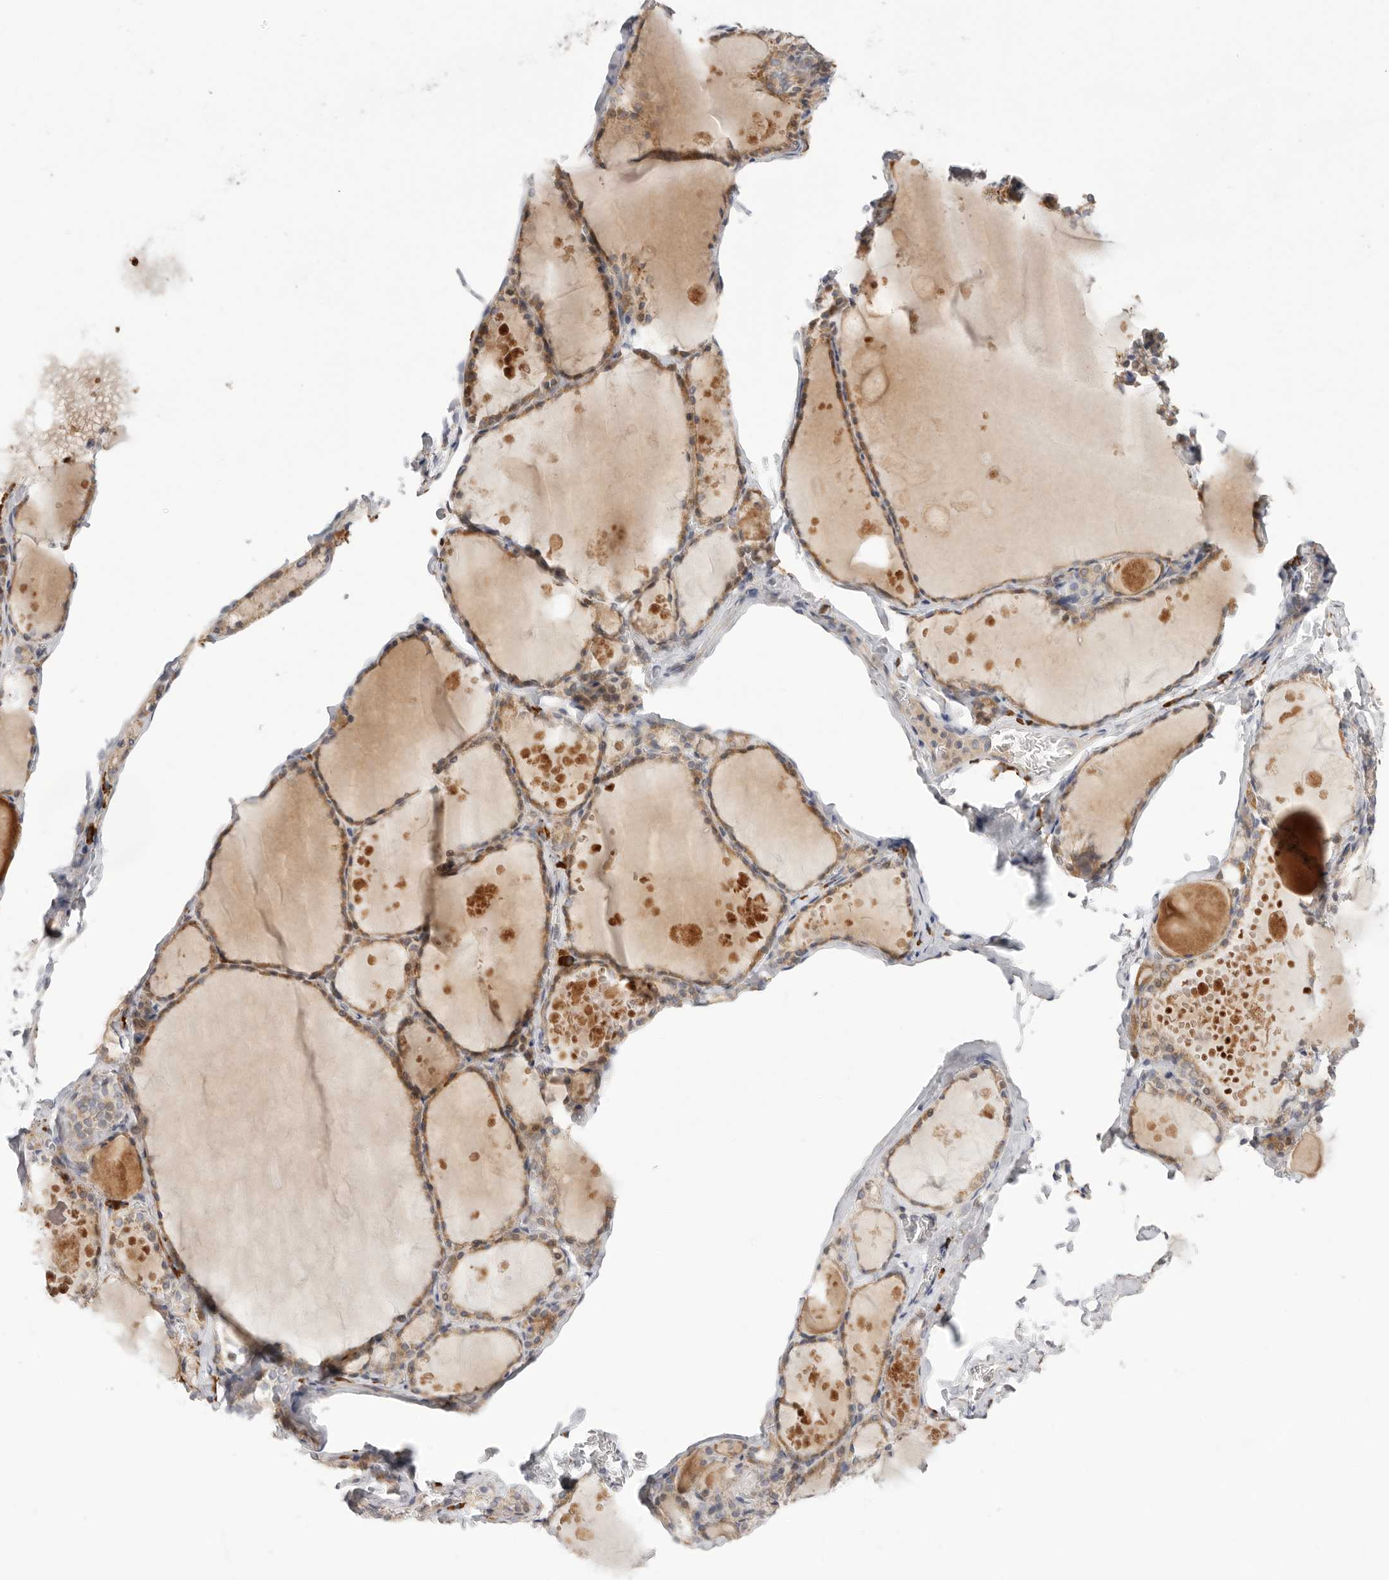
{"staining": {"intensity": "moderate", "quantity": ">75%", "location": "cytoplasmic/membranous"}, "tissue": "thyroid gland", "cell_type": "Glandular cells", "image_type": "normal", "snomed": [{"axis": "morphology", "description": "Normal tissue, NOS"}, {"axis": "topography", "description": "Thyroid gland"}], "caption": "An immunohistochemistry histopathology image of unremarkable tissue is shown. Protein staining in brown shows moderate cytoplasmic/membranous positivity in thyroid gland within glandular cells.", "gene": "USH1C", "patient": {"sex": "male", "age": 56}}